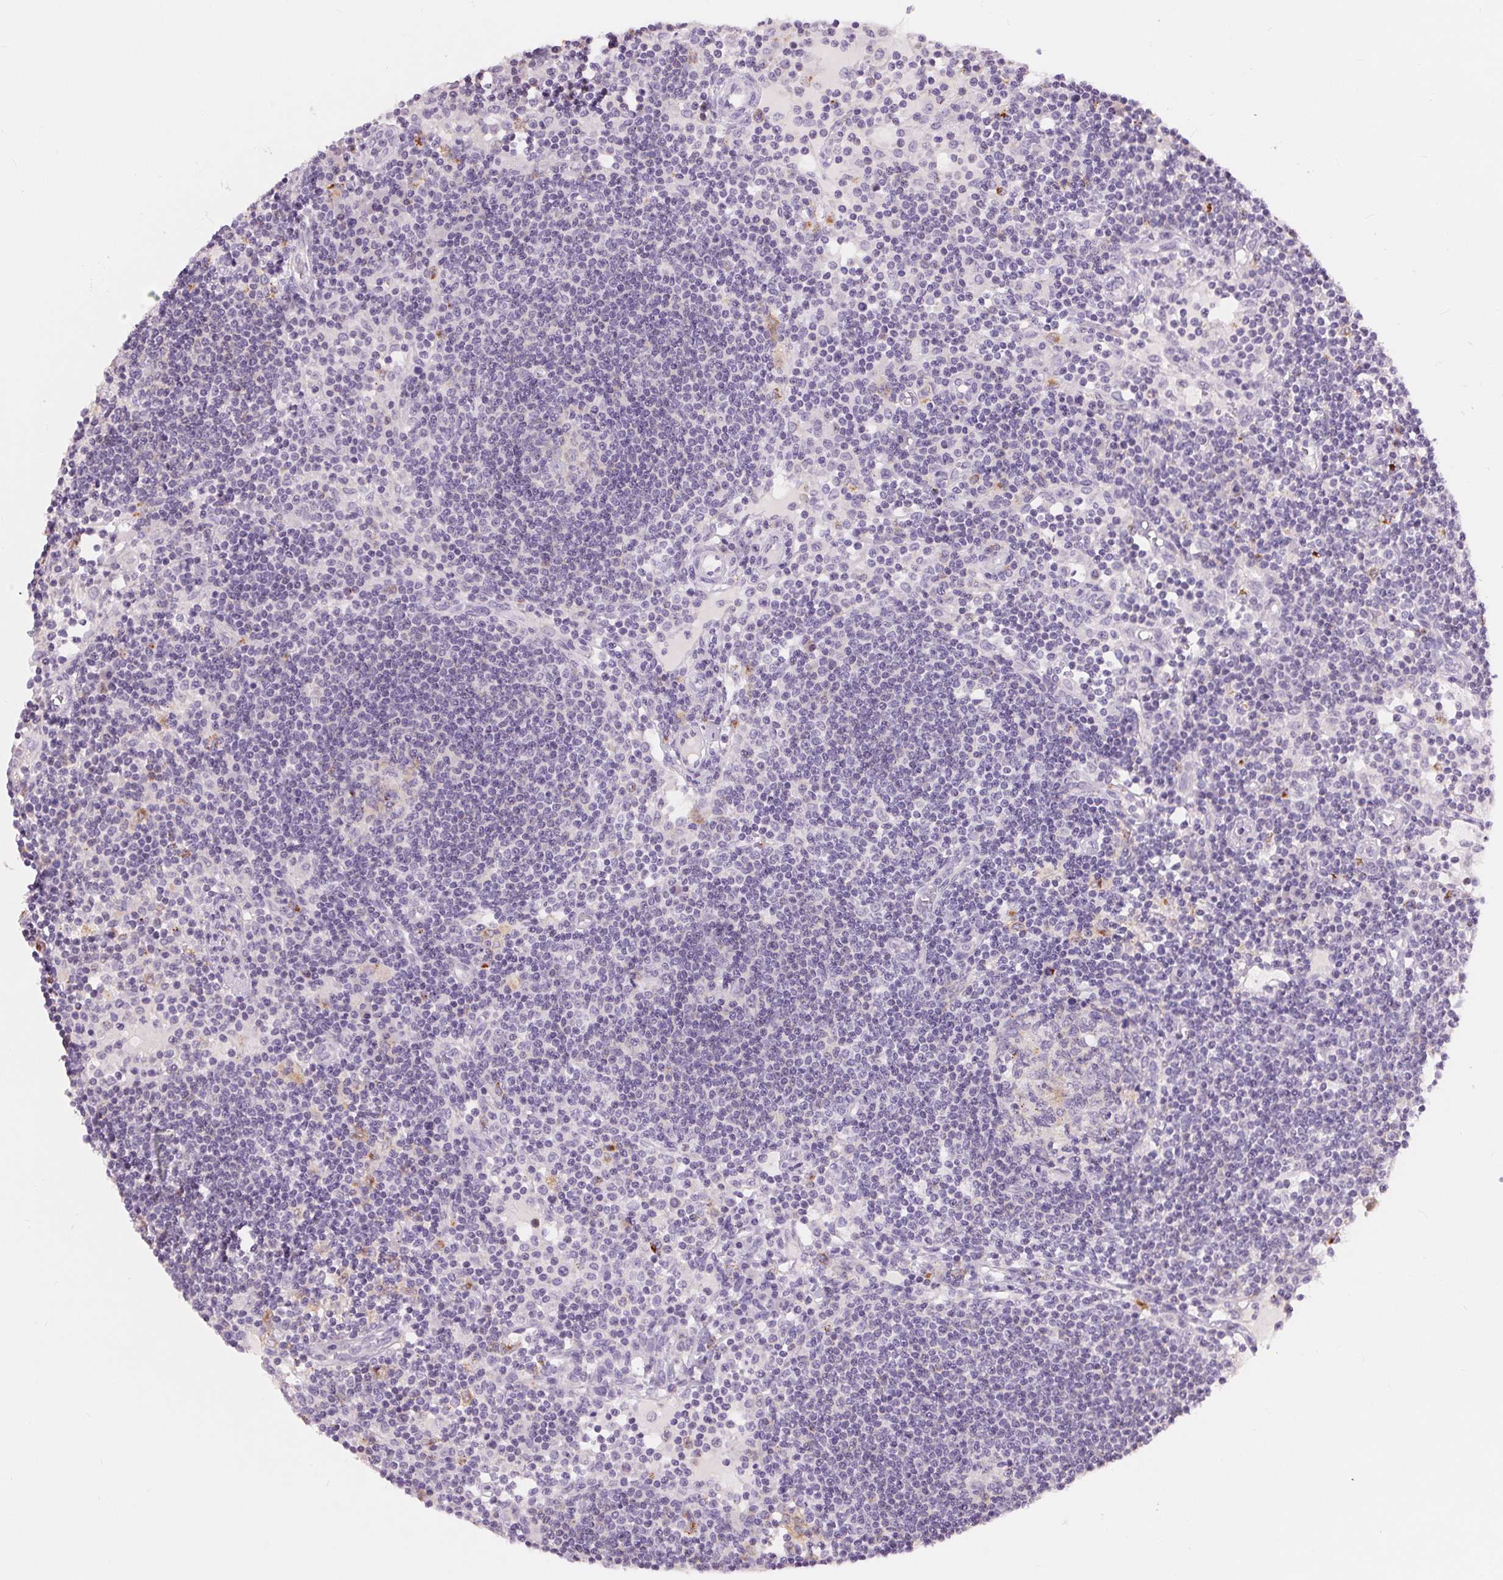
{"staining": {"intensity": "negative", "quantity": "none", "location": "none"}, "tissue": "lymph node", "cell_type": "Germinal center cells", "image_type": "normal", "snomed": [{"axis": "morphology", "description": "Normal tissue, NOS"}, {"axis": "topography", "description": "Lymph node"}], "caption": "A micrograph of human lymph node is negative for staining in germinal center cells. The staining was performed using DAB to visualize the protein expression in brown, while the nuclei were stained in blue with hematoxylin (Magnification: 20x).", "gene": "PNLIPRP3", "patient": {"sex": "female", "age": 72}}